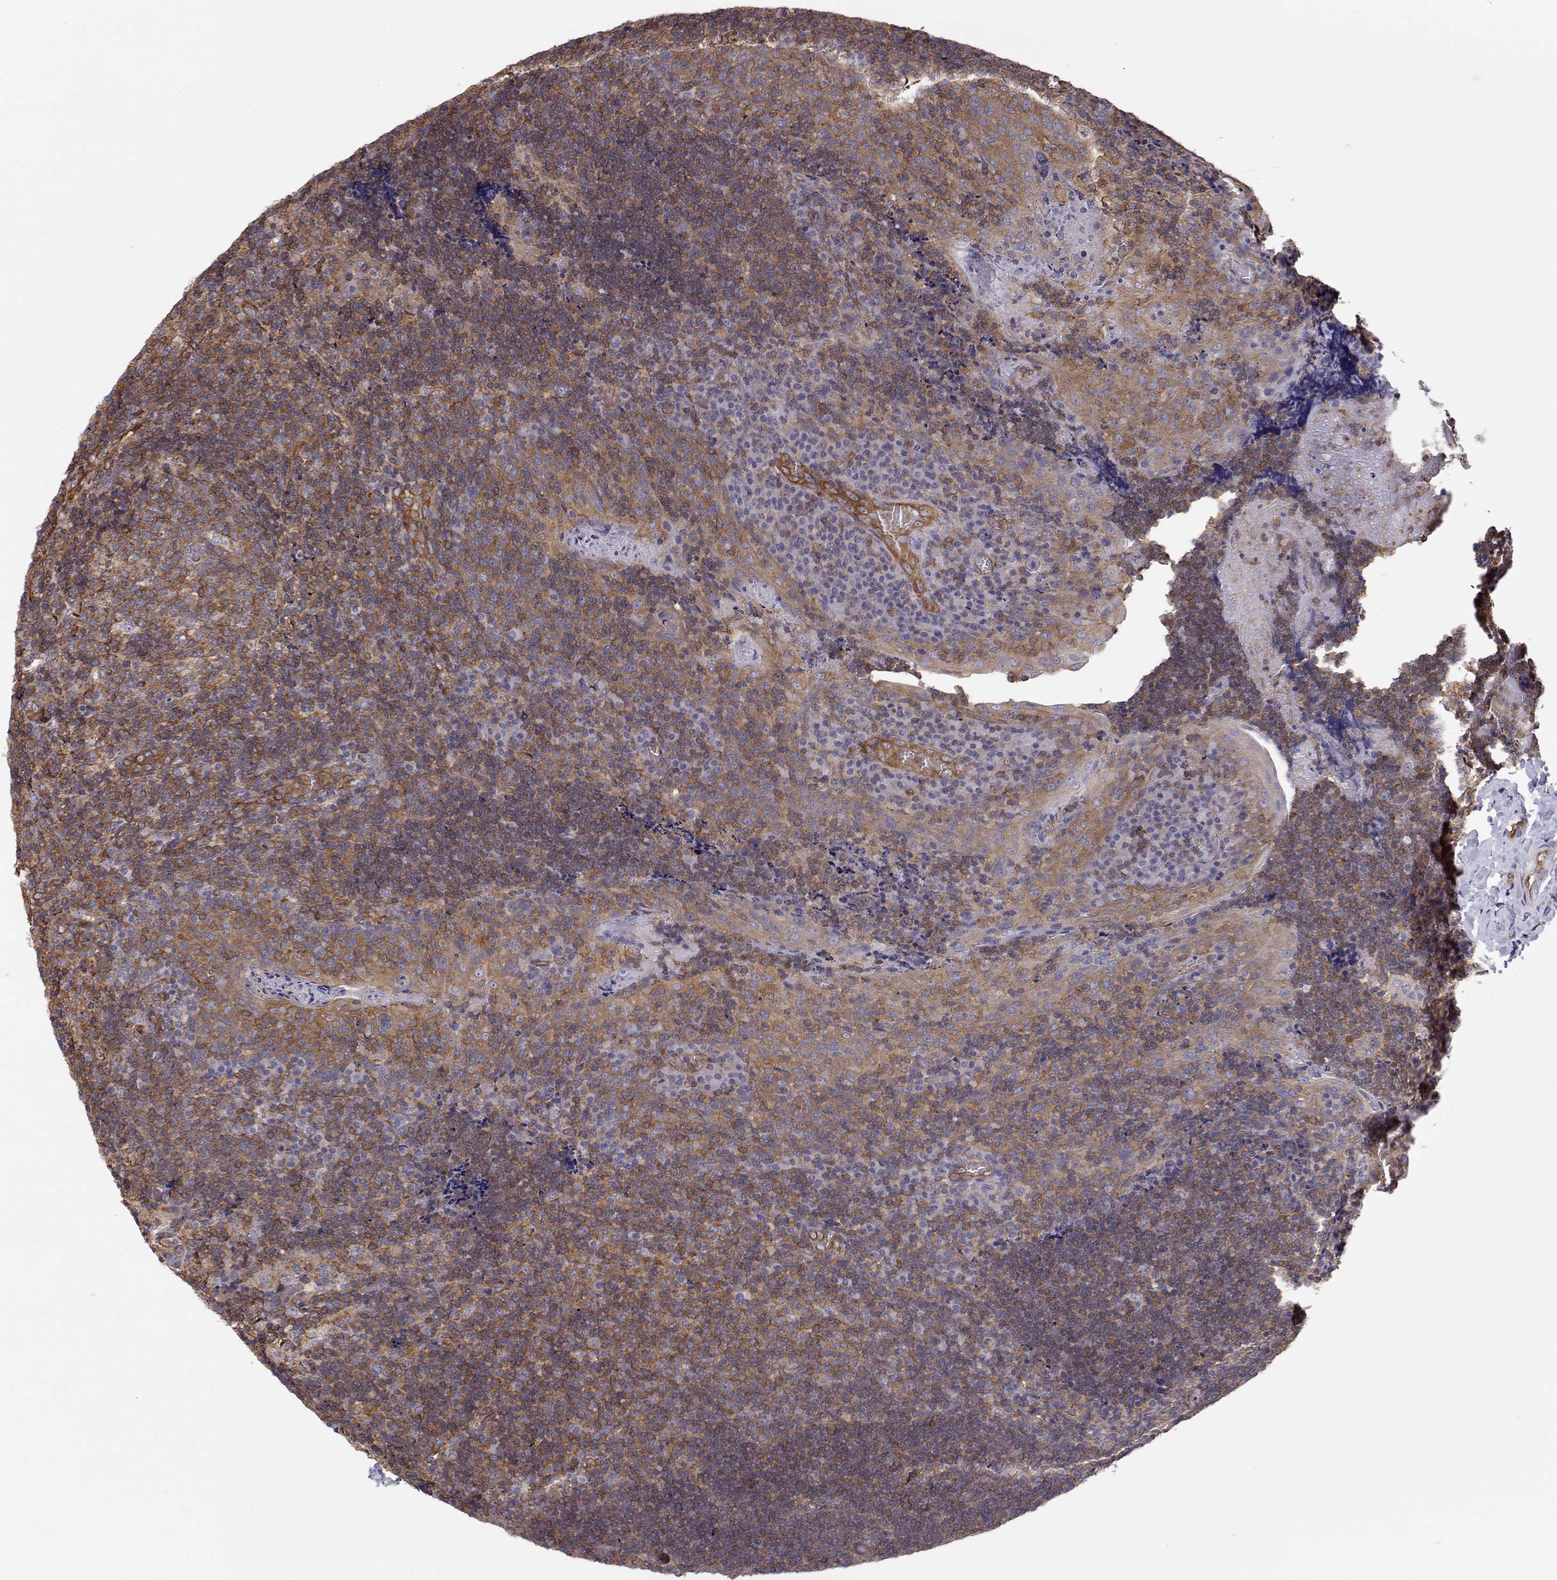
{"staining": {"intensity": "moderate", "quantity": ">75%", "location": "cytoplasmic/membranous"}, "tissue": "tonsil", "cell_type": "Germinal center cells", "image_type": "normal", "snomed": [{"axis": "morphology", "description": "Normal tissue, NOS"}, {"axis": "topography", "description": "Tonsil"}], "caption": "The photomicrograph exhibits immunohistochemical staining of unremarkable tonsil. There is moderate cytoplasmic/membranous positivity is identified in about >75% of germinal center cells.", "gene": "MYH9", "patient": {"sex": "male", "age": 17}}